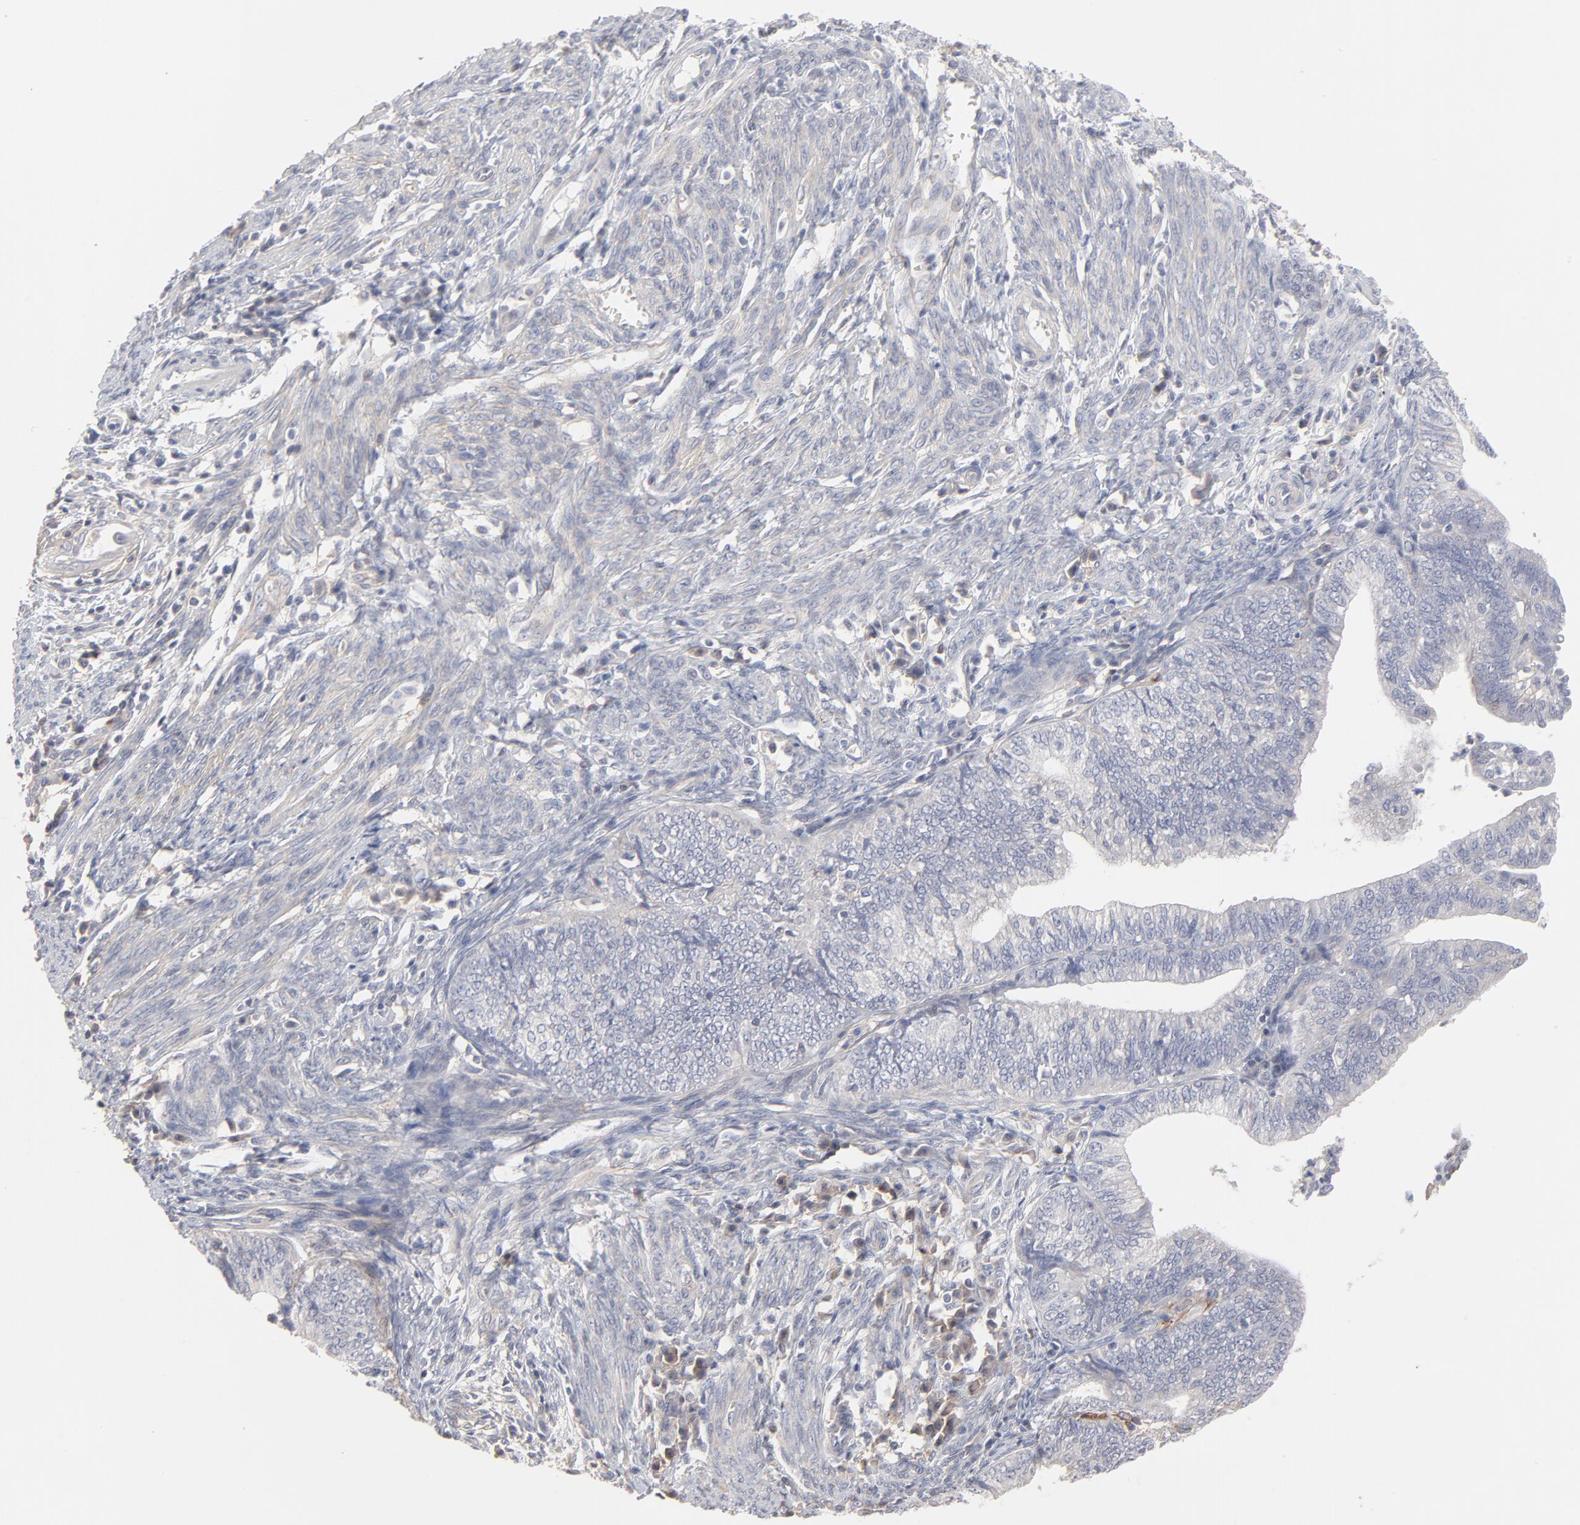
{"staining": {"intensity": "weak", "quantity": "<25%", "location": "cytoplasmic/membranous"}, "tissue": "endometrial cancer", "cell_type": "Tumor cells", "image_type": "cancer", "snomed": [{"axis": "morphology", "description": "Adenocarcinoma, NOS"}, {"axis": "topography", "description": "Endometrium"}], "caption": "Immunohistochemistry (IHC) photomicrograph of neoplastic tissue: human adenocarcinoma (endometrial) stained with DAB displays no significant protein positivity in tumor cells.", "gene": "SLC16A1", "patient": {"sex": "female", "age": 66}}